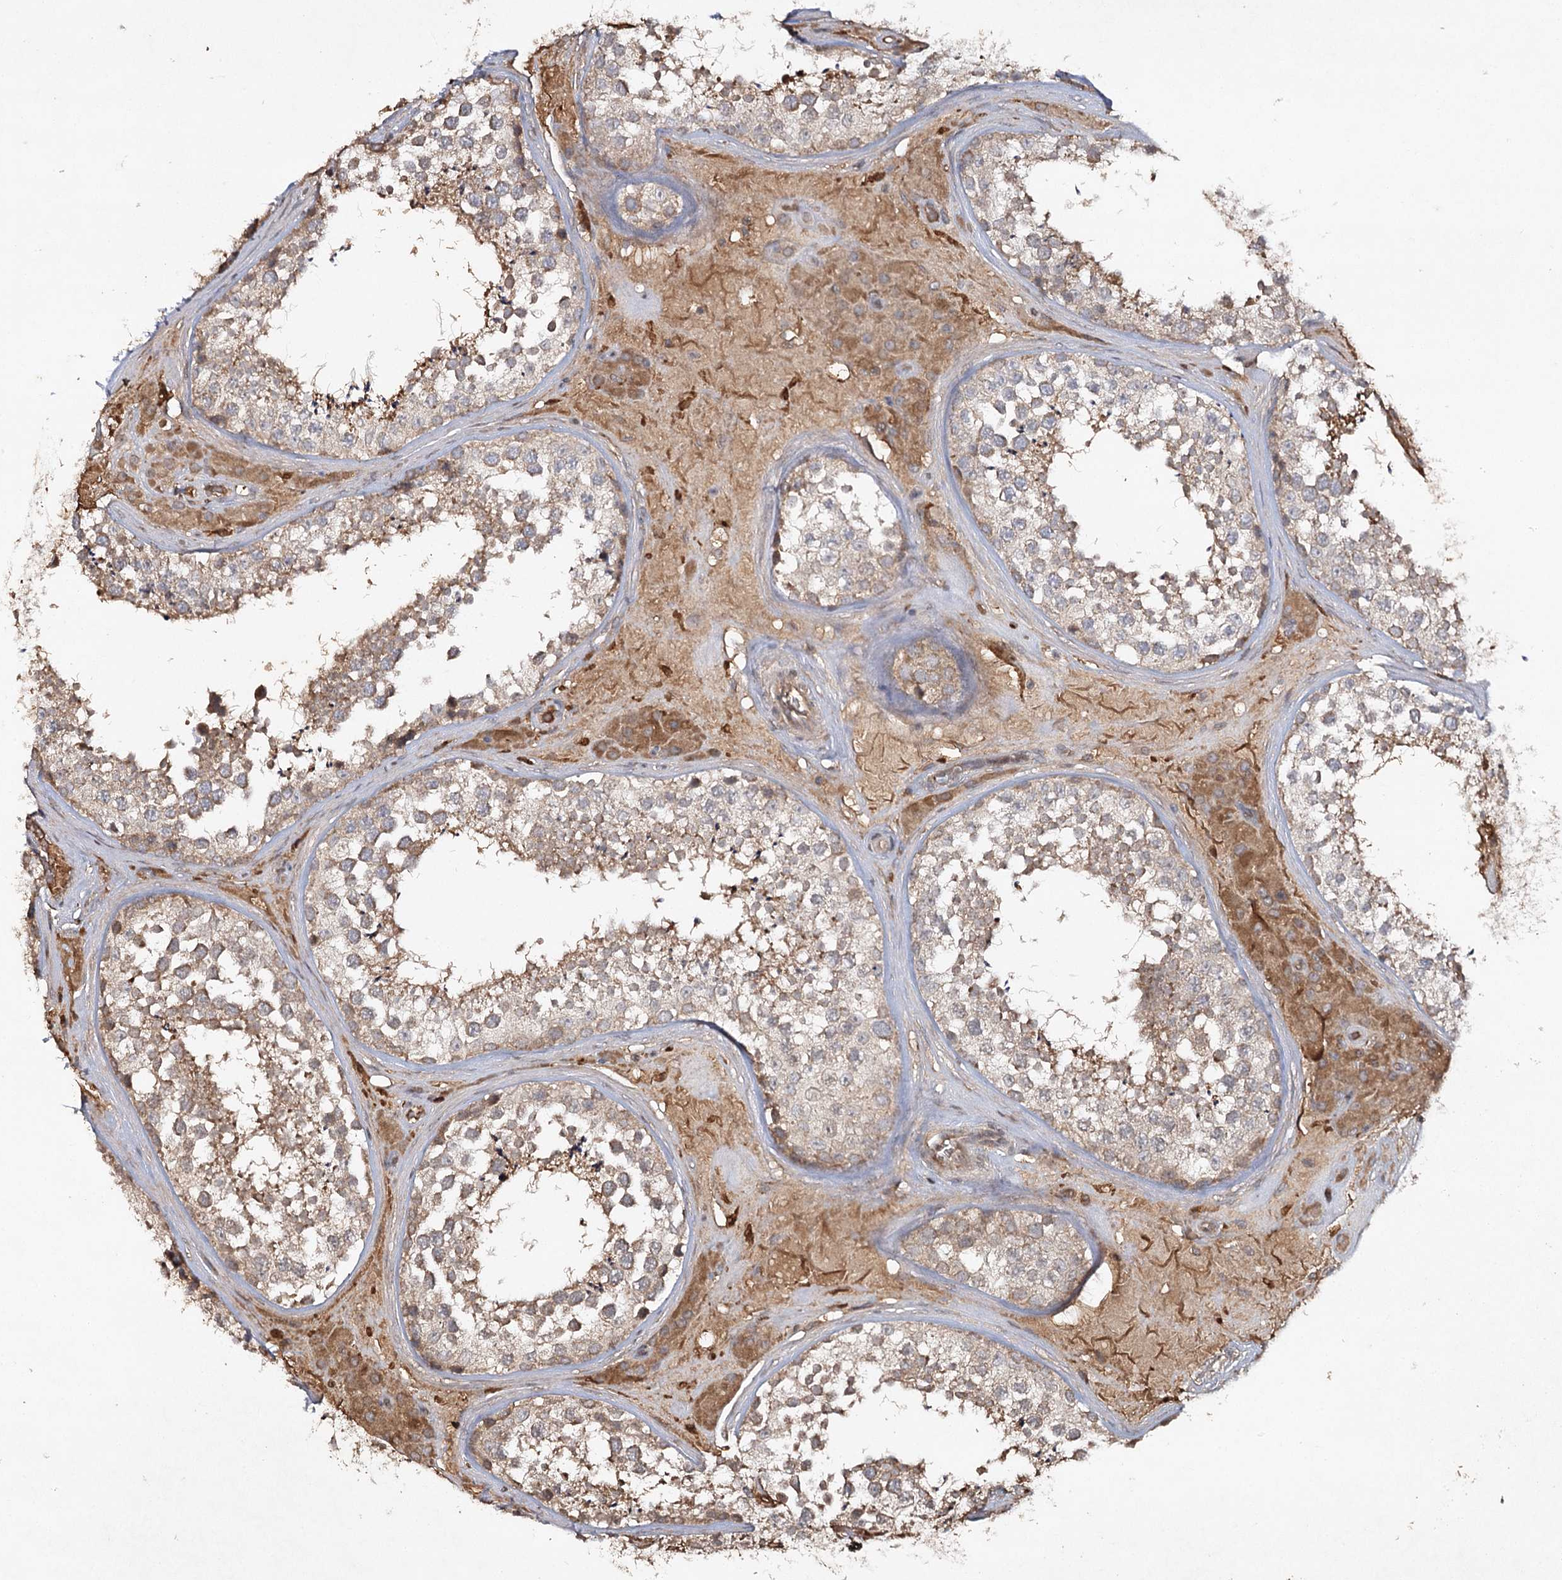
{"staining": {"intensity": "moderate", "quantity": "25%-75%", "location": "cytoplasmic/membranous"}, "tissue": "testis", "cell_type": "Cells in seminiferous ducts", "image_type": "normal", "snomed": [{"axis": "morphology", "description": "Normal tissue, NOS"}, {"axis": "topography", "description": "Testis"}], "caption": "Moderate cytoplasmic/membranous positivity is present in approximately 25%-75% of cells in seminiferous ducts in normal testis.", "gene": "CYP2B6", "patient": {"sex": "male", "age": 46}}